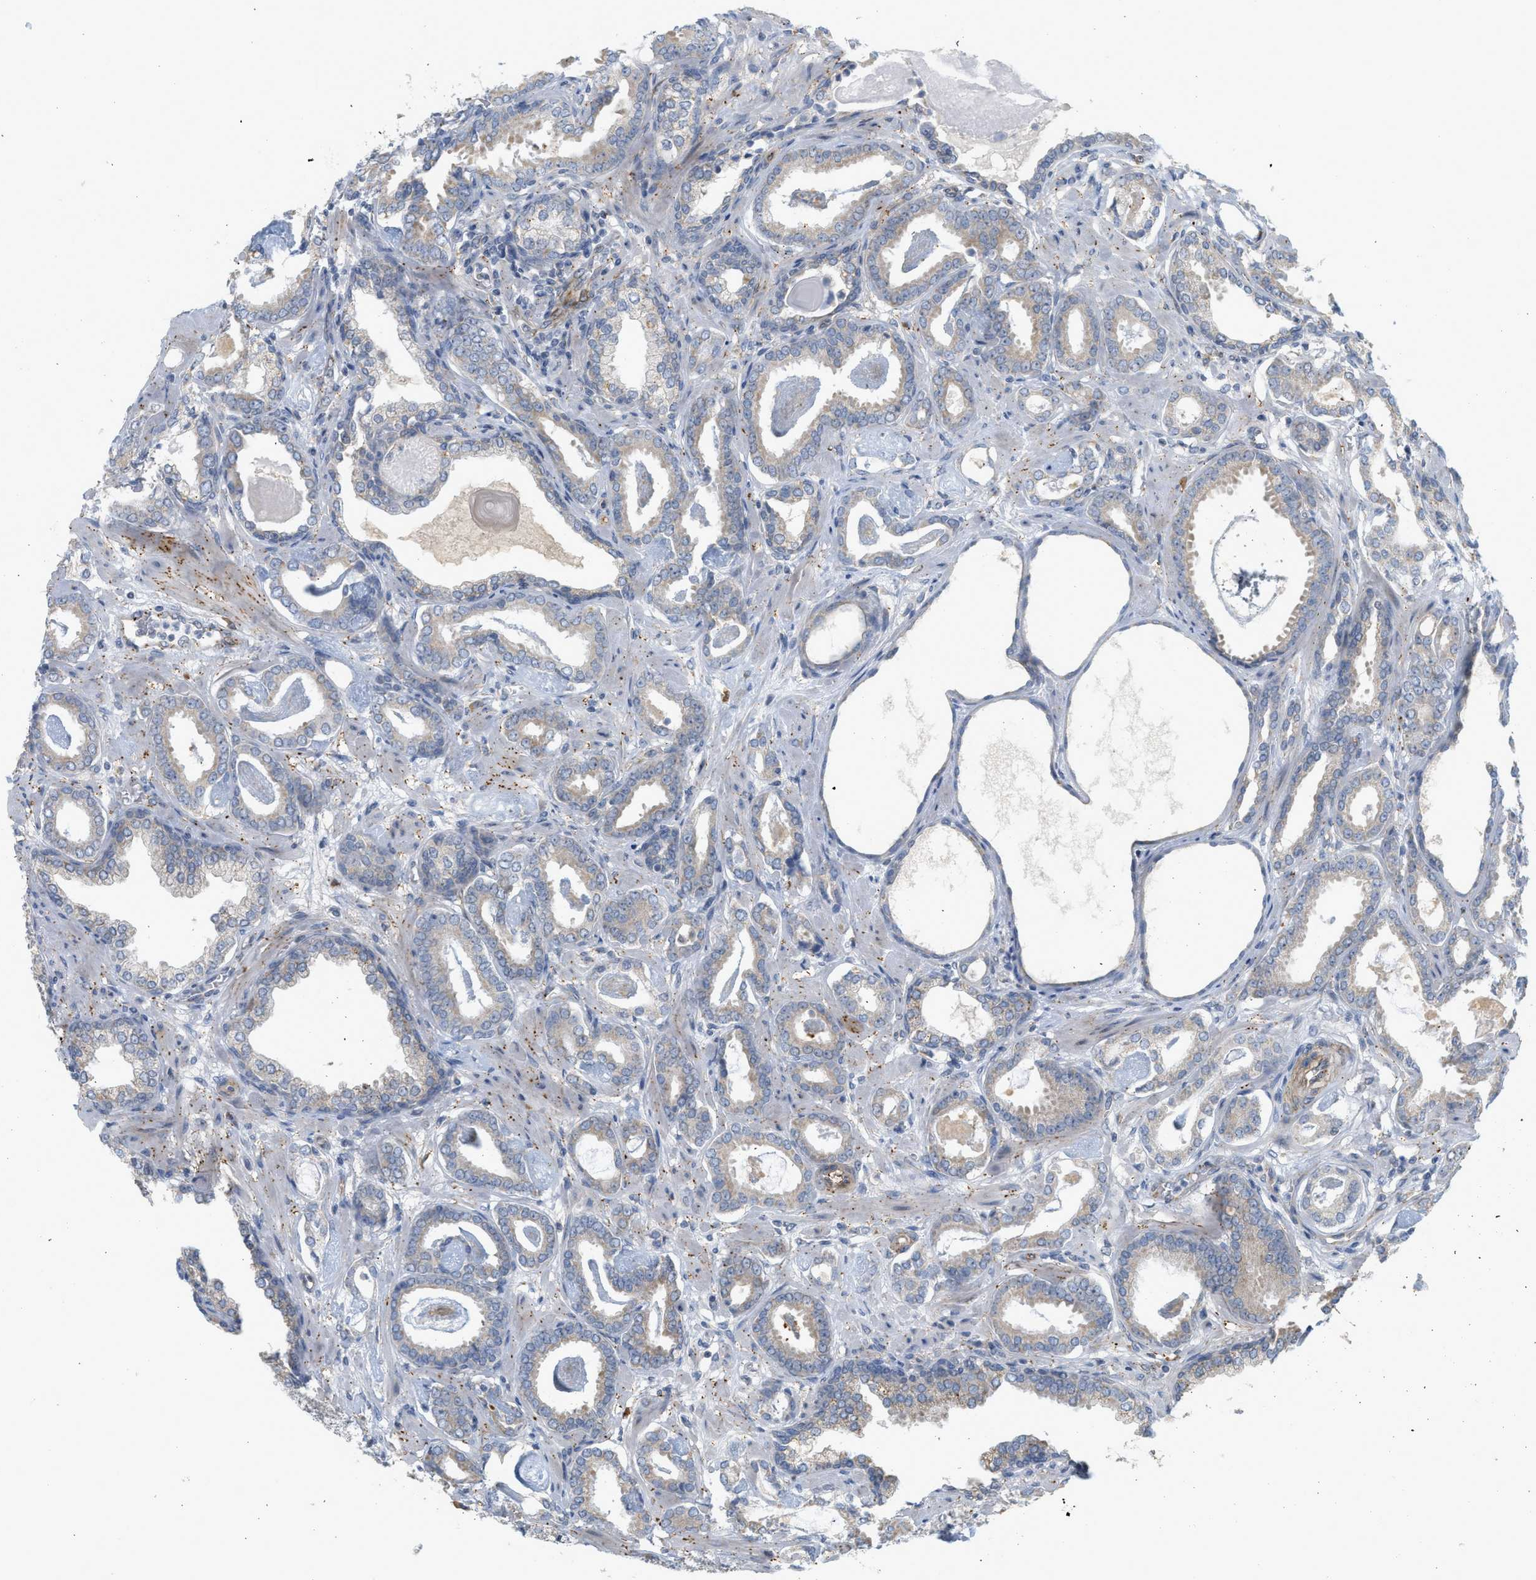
{"staining": {"intensity": "weak", "quantity": ">75%", "location": "cytoplasmic/membranous"}, "tissue": "prostate cancer", "cell_type": "Tumor cells", "image_type": "cancer", "snomed": [{"axis": "morphology", "description": "Adenocarcinoma, Low grade"}, {"axis": "topography", "description": "Prostate"}], "caption": "Adenocarcinoma (low-grade) (prostate) was stained to show a protein in brown. There is low levels of weak cytoplasmic/membranous positivity in about >75% of tumor cells.", "gene": "SVOP", "patient": {"sex": "male", "age": 53}}